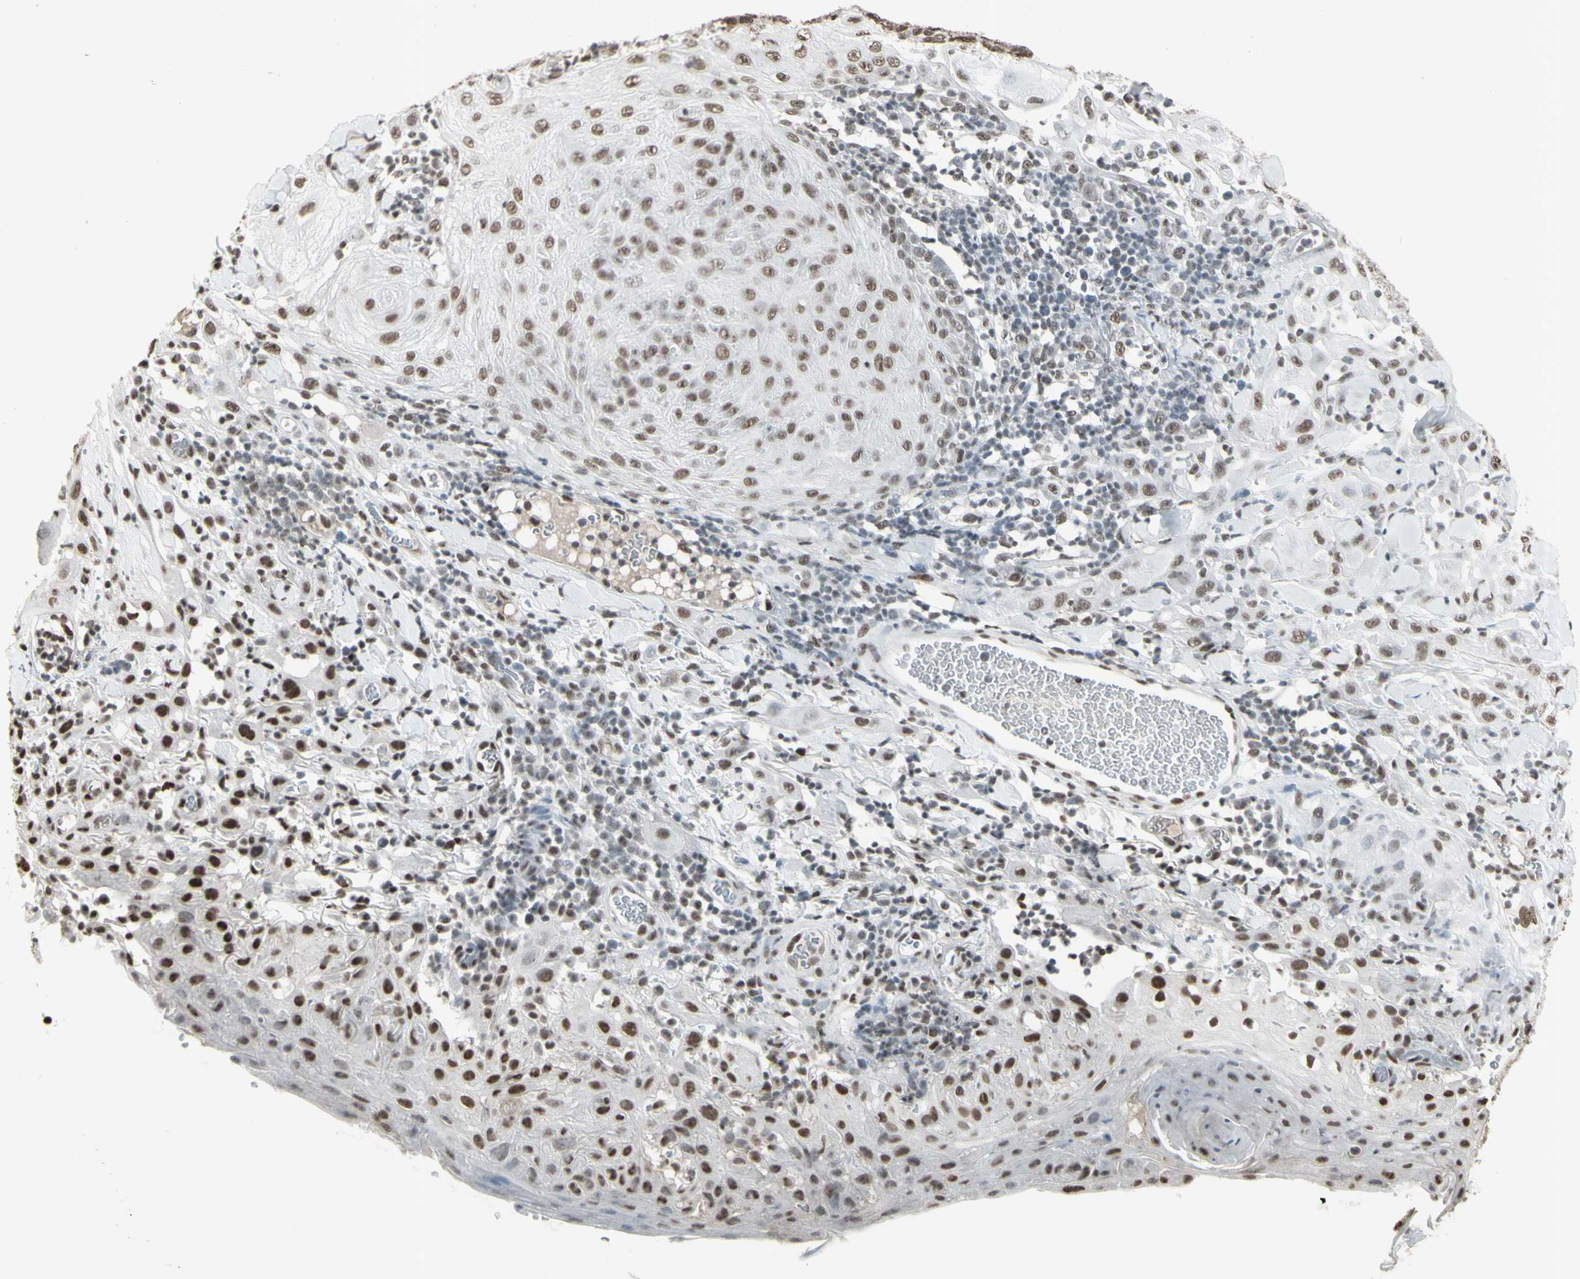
{"staining": {"intensity": "strong", "quantity": ">75%", "location": "nuclear"}, "tissue": "skin cancer", "cell_type": "Tumor cells", "image_type": "cancer", "snomed": [{"axis": "morphology", "description": "Squamous cell carcinoma, NOS"}, {"axis": "topography", "description": "Skin"}], "caption": "Tumor cells demonstrate strong nuclear expression in about >75% of cells in skin cancer. (IHC, brightfield microscopy, high magnification).", "gene": "TRIM28", "patient": {"sex": "male", "age": 24}}